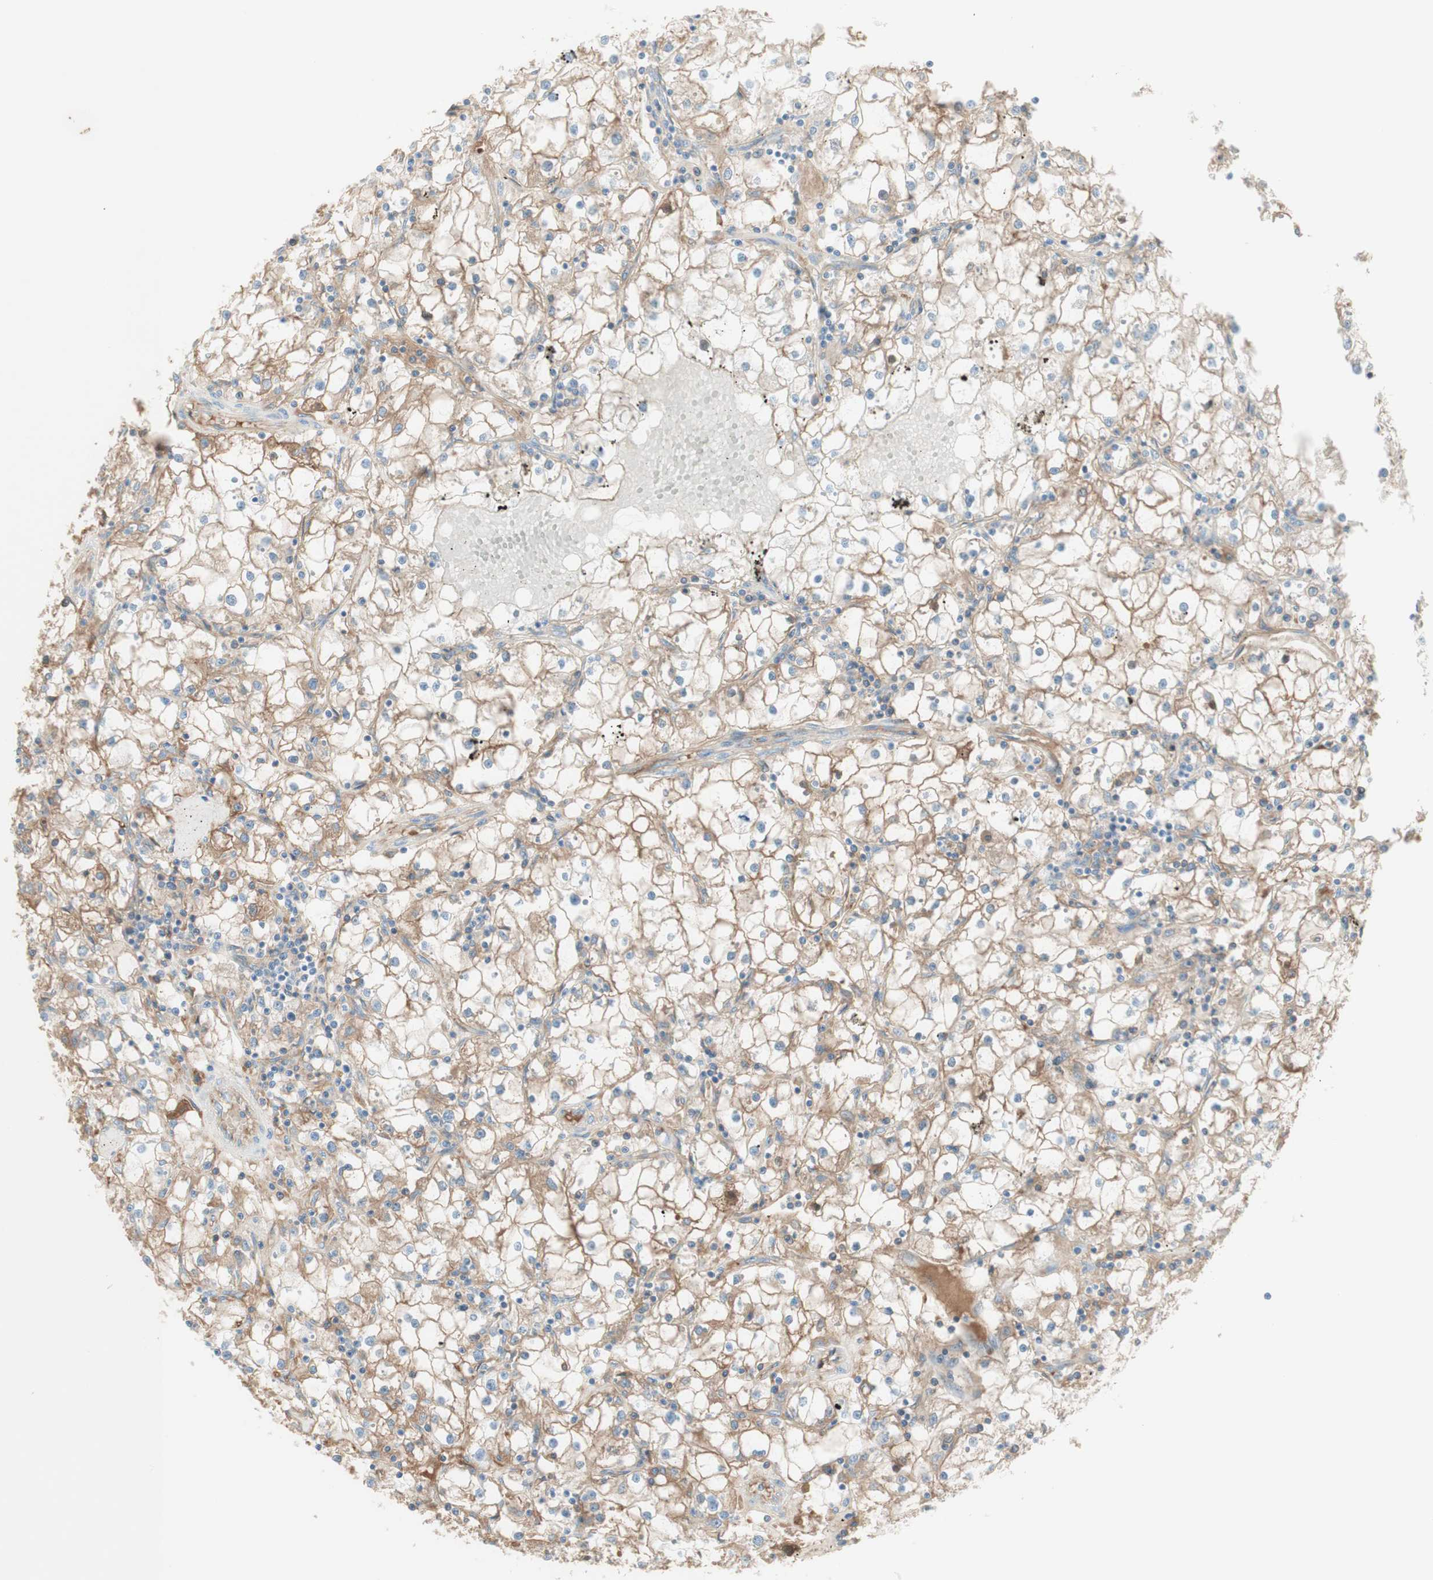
{"staining": {"intensity": "moderate", "quantity": ">75%", "location": "cytoplasmic/membranous"}, "tissue": "renal cancer", "cell_type": "Tumor cells", "image_type": "cancer", "snomed": [{"axis": "morphology", "description": "Adenocarcinoma, NOS"}, {"axis": "topography", "description": "Kidney"}], "caption": "This is an image of immunohistochemistry (IHC) staining of adenocarcinoma (renal), which shows moderate expression in the cytoplasmic/membranous of tumor cells.", "gene": "KNG1", "patient": {"sex": "male", "age": 56}}